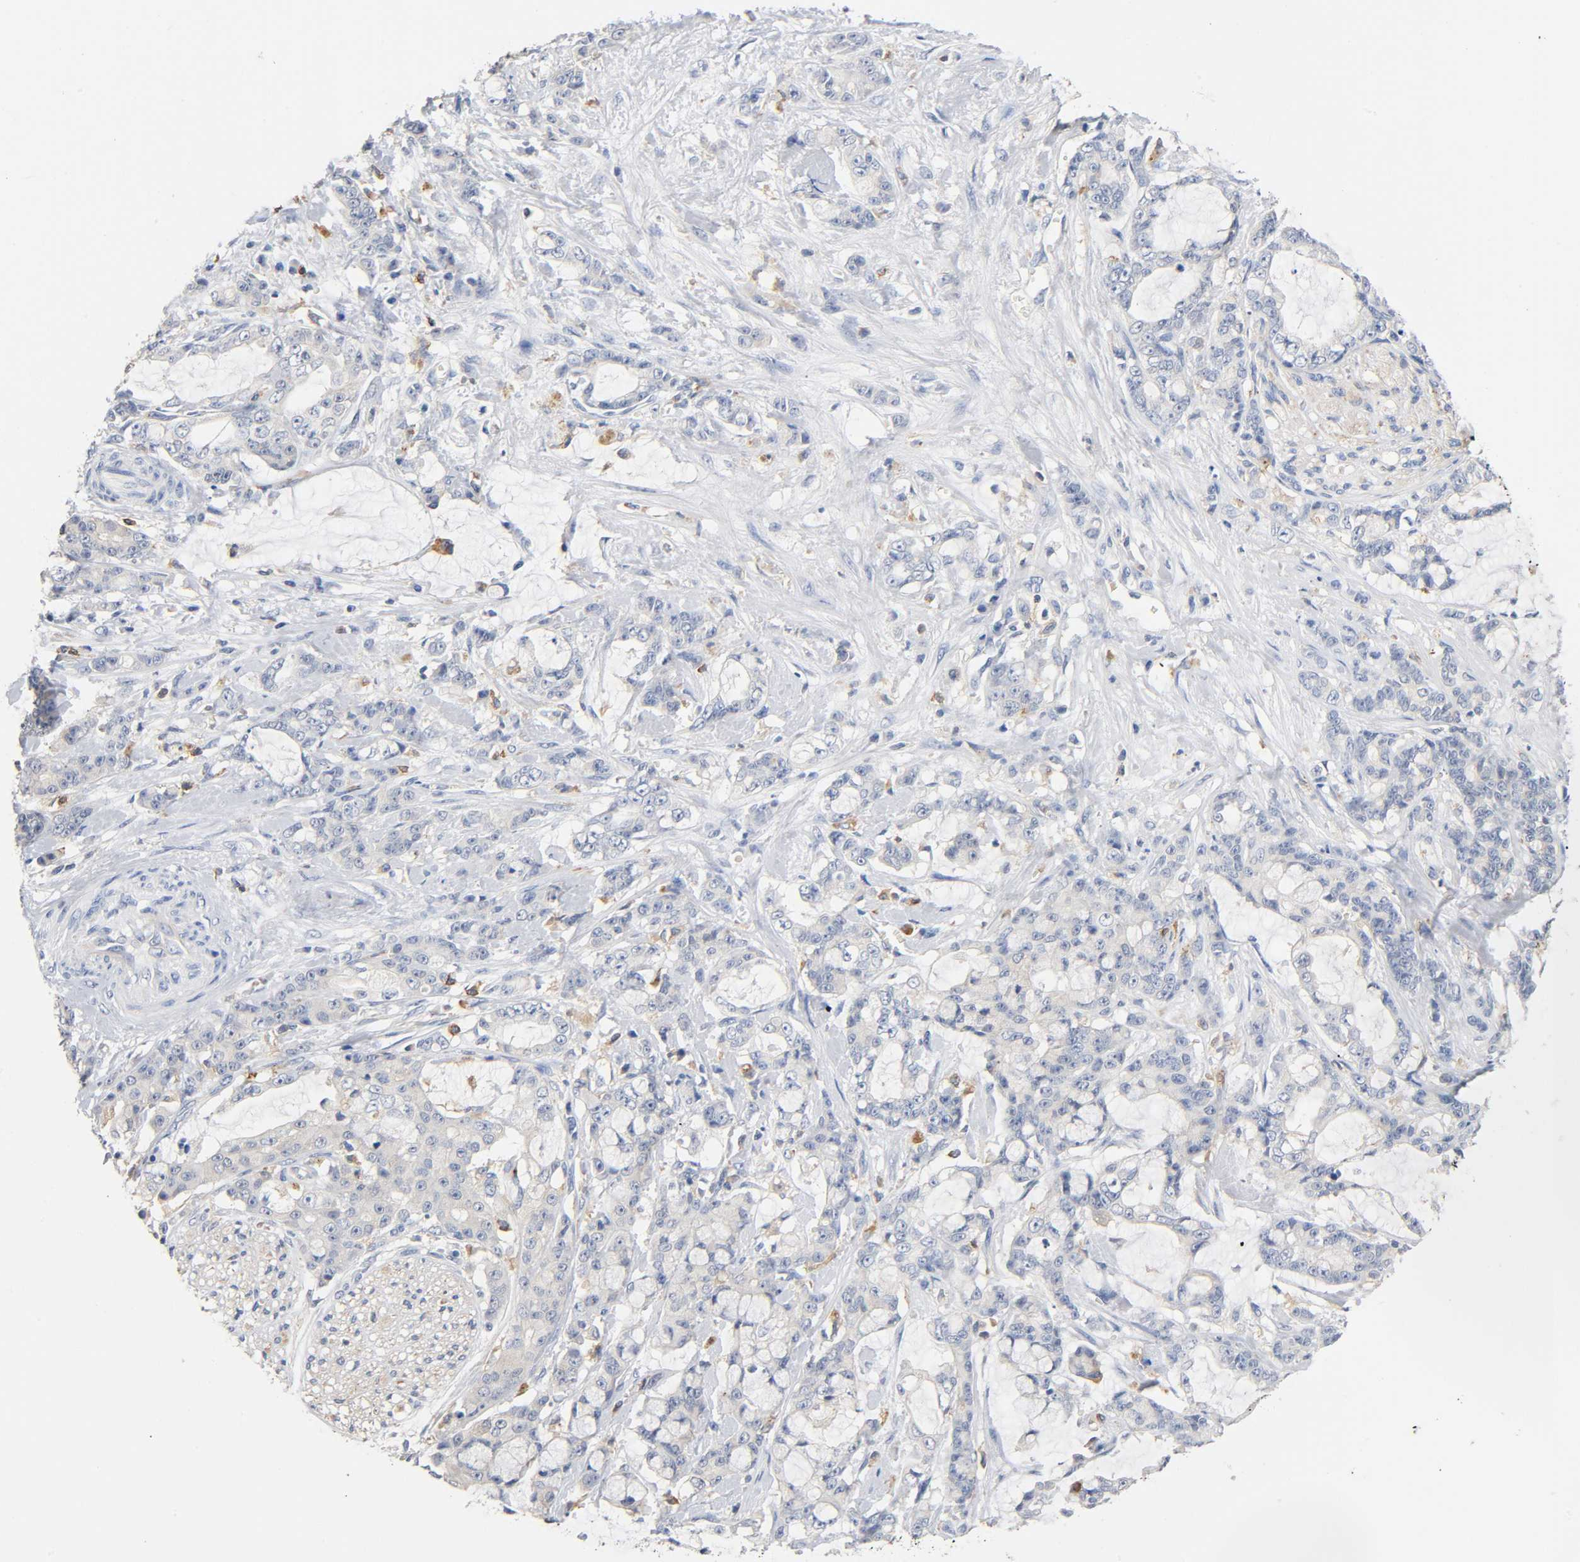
{"staining": {"intensity": "negative", "quantity": "none", "location": "none"}, "tissue": "pancreatic cancer", "cell_type": "Tumor cells", "image_type": "cancer", "snomed": [{"axis": "morphology", "description": "Adenocarcinoma, NOS"}, {"axis": "topography", "description": "Pancreas"}], "caption": "Immunohistochemical staining of pancreatic cancer (adenocarcinoma) displays no significant staining in tumor cells.", "gene": "UCKL1", "patient": {"sex": "female", "age": 73}}